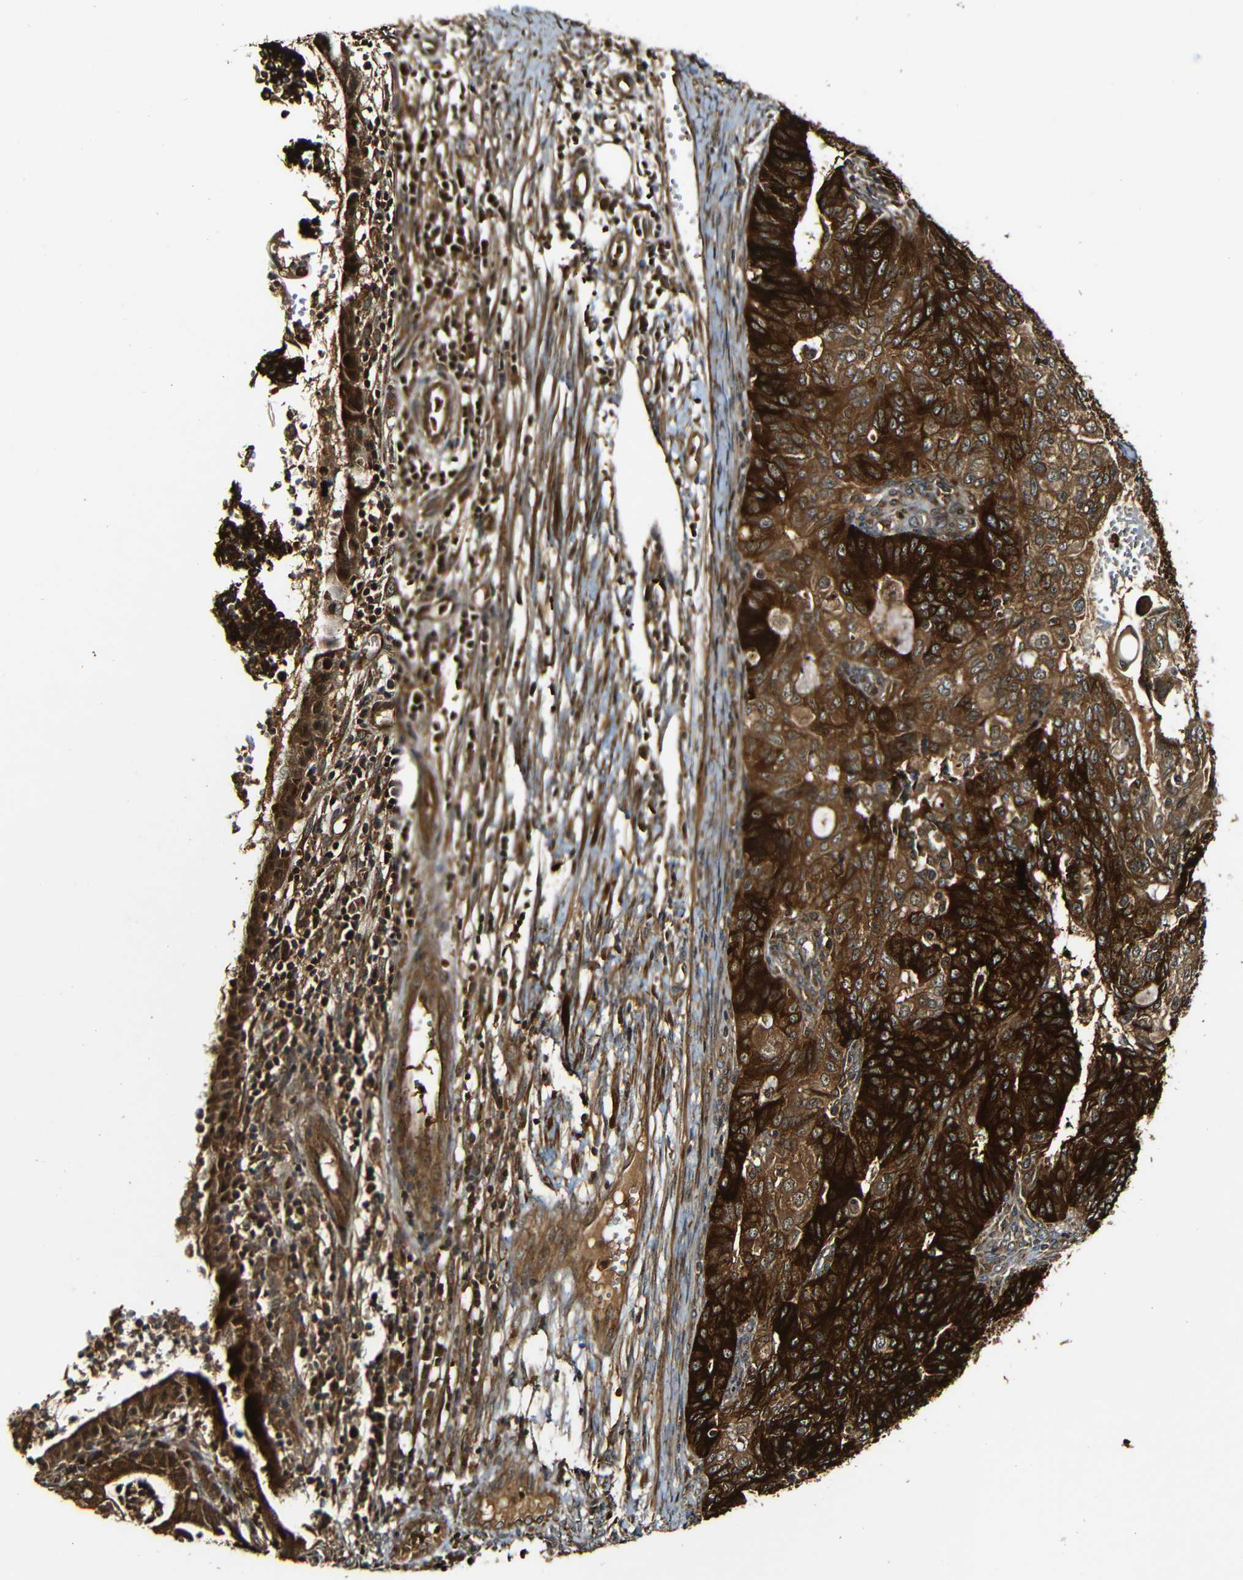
{"staining": {"intensity": "strong", "quantity": ">75%", "location": "cytoplasmic/membranous"}, "tissue": "endometrial cancer", "cell_type": "Tumor cells", "image_type": "cancer", "snomed": [{"axis": "morphology", "description": "Adenocarcinoma, NOS"}, {"axis": "topography", "description": "Endometrium"}], "caption": "Endometrial adenocarcinoma stained with a brown dye displays strong cytoplasmic/membranous positive staining in approximately >75% of tumor cells.", "gene": "CASP8", "patient": {"sex": "female", "age": 32}}